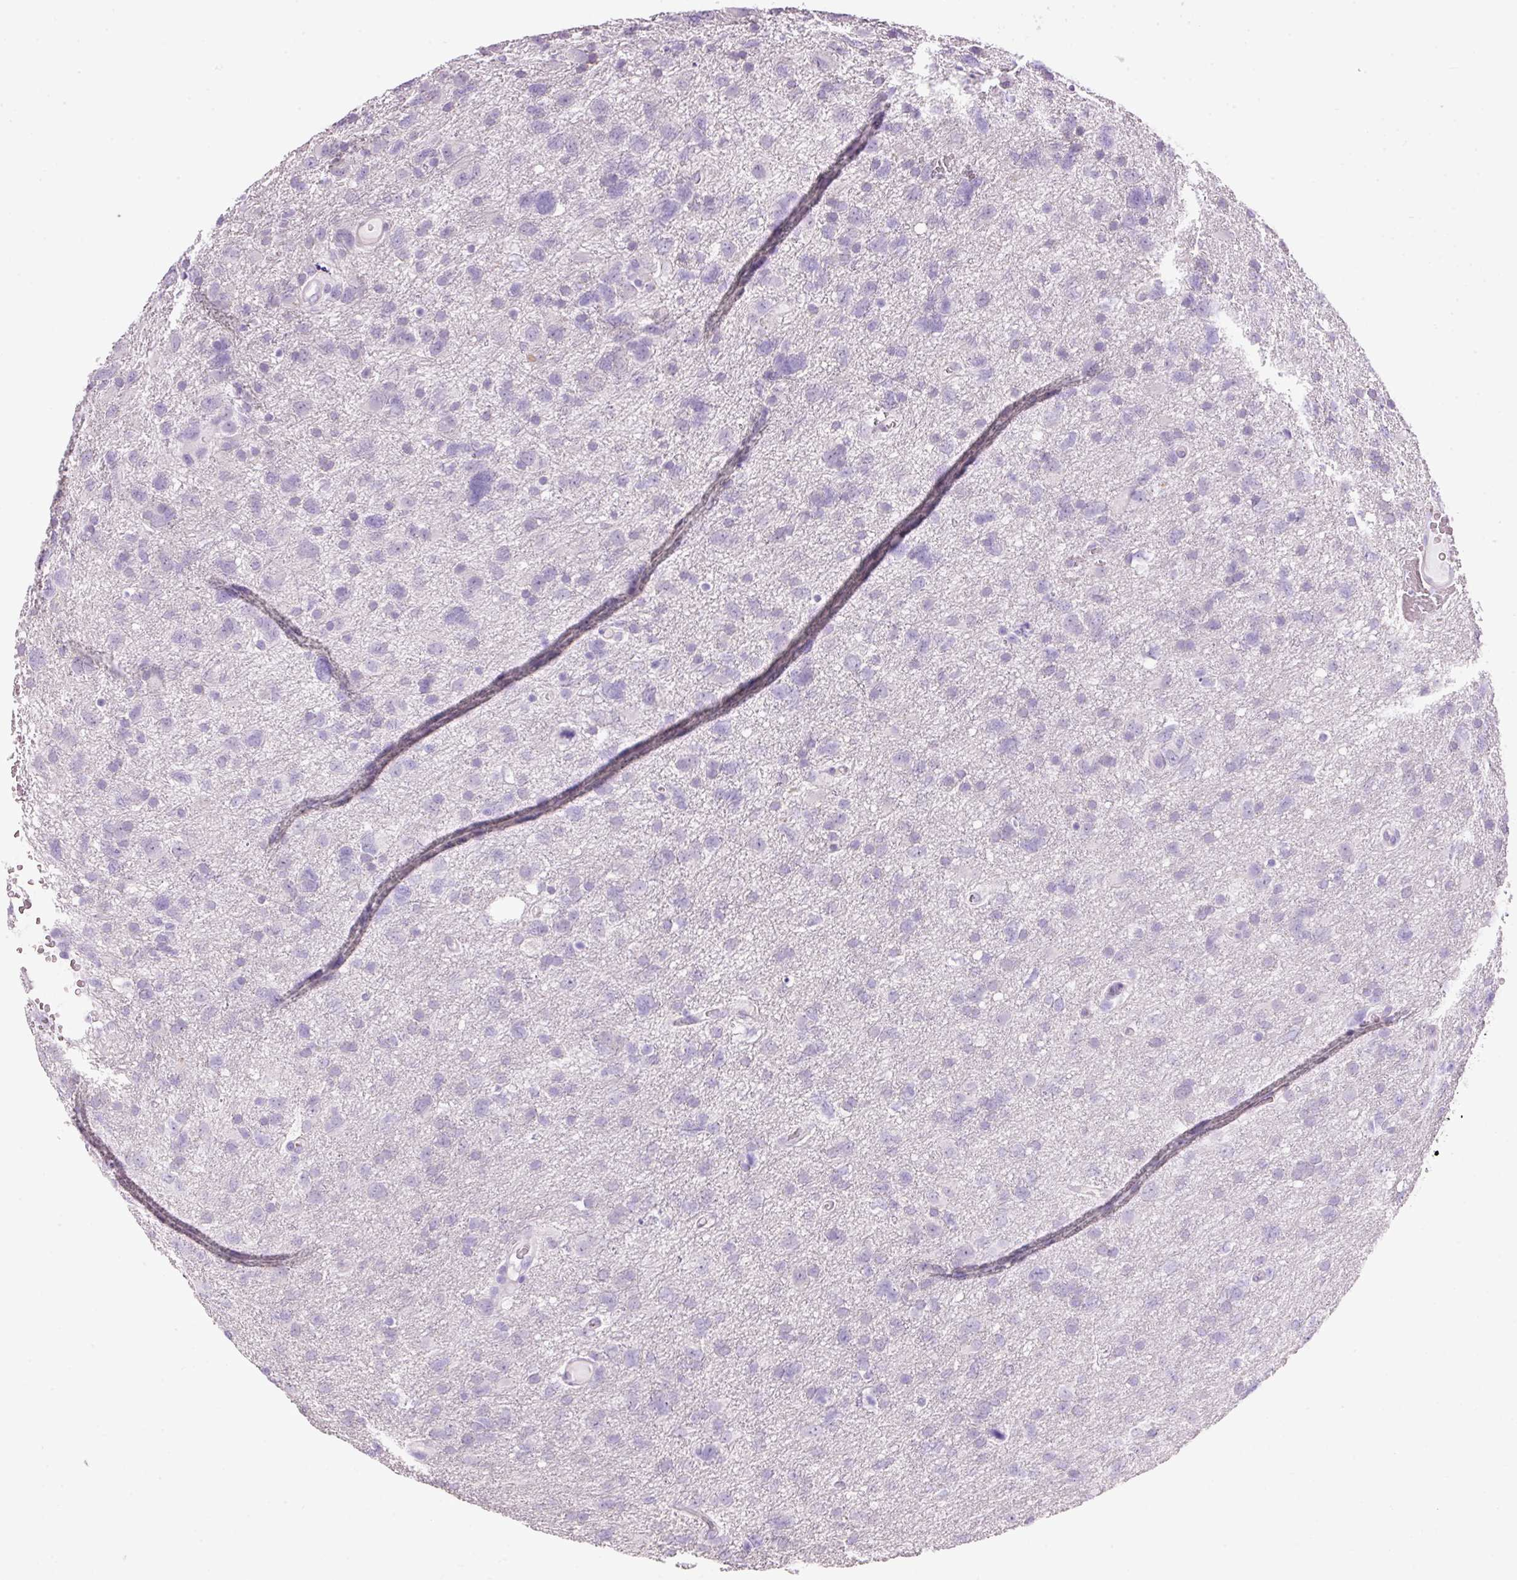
{"staining": {"intensity": "negative", "quantity": "none", "location": "none"}, "tissue": "glioma", "cell_type": "Tumor cells", "image_type": "cancer", "snomed": [{"axis": "morphology", "description": "Glioma, malignant, High grade"}, {"axis": "topography", "description": "Brain"}], "caption": "IHC of human malignant high-grade glioma demonstrates no staining in tumor cells.", "gene": "BSND", "patient": {"sex": "male", "age": 61}}